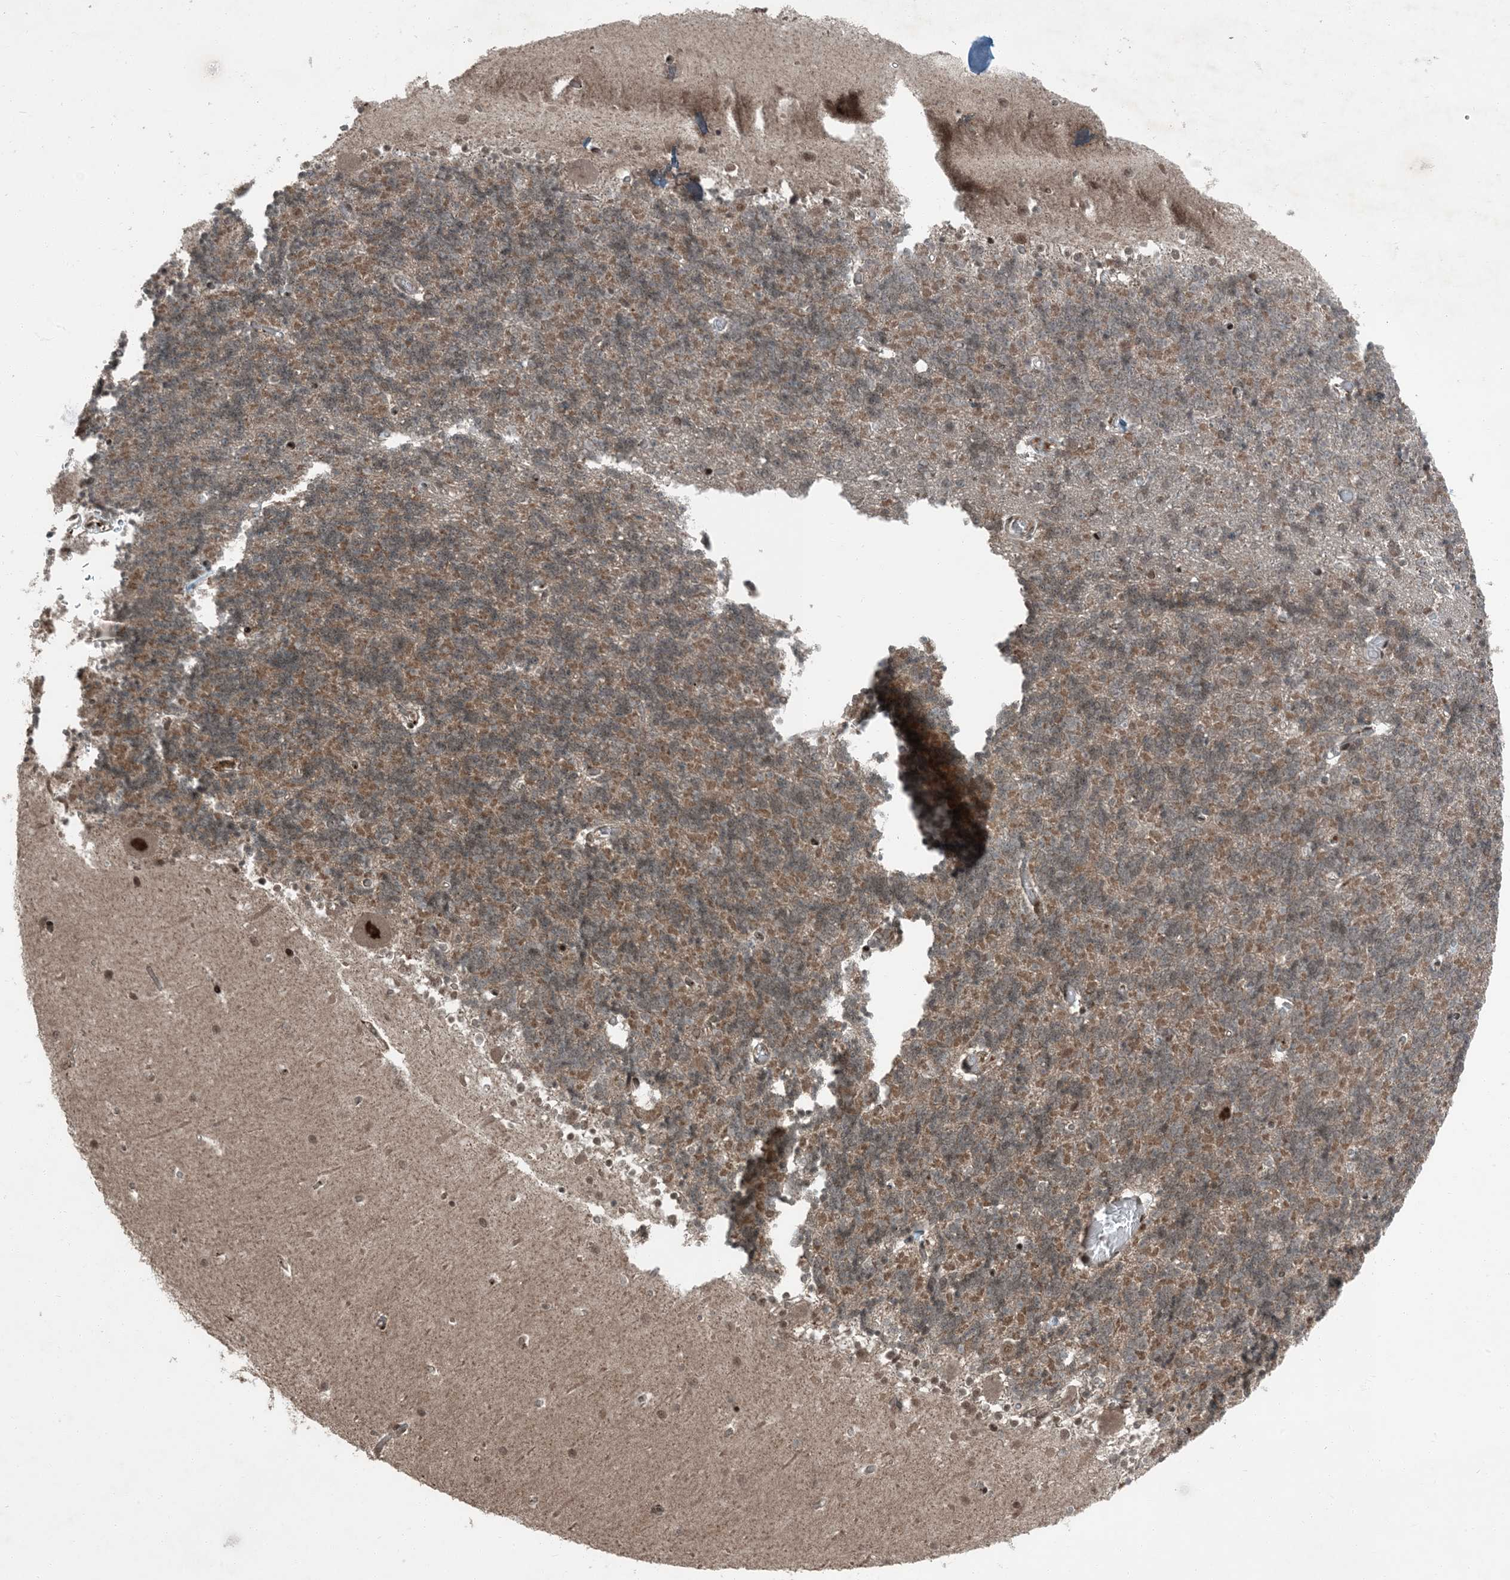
{"staining": {"intensity": "moderate", "quantity": ">75%", "location": "cytoplasmic/membranous"}, "tissue": "cerebellum", "cell_type": "Cells in granular layer", "image_type": "normal", "snomed": [{"axis": "morphology", "description": "Normal tissue, NOS"}, {"axis": "topography", "description": "Cerebellum"}], "caption": "This is a micrograph of IHC staining of normal cerebellum, which shows moderate staining in the cytoplasmic/membranous of cells in granular layer.", "gene": "TRAPPC12", "patient": {"sex": "male", "age": 37}}